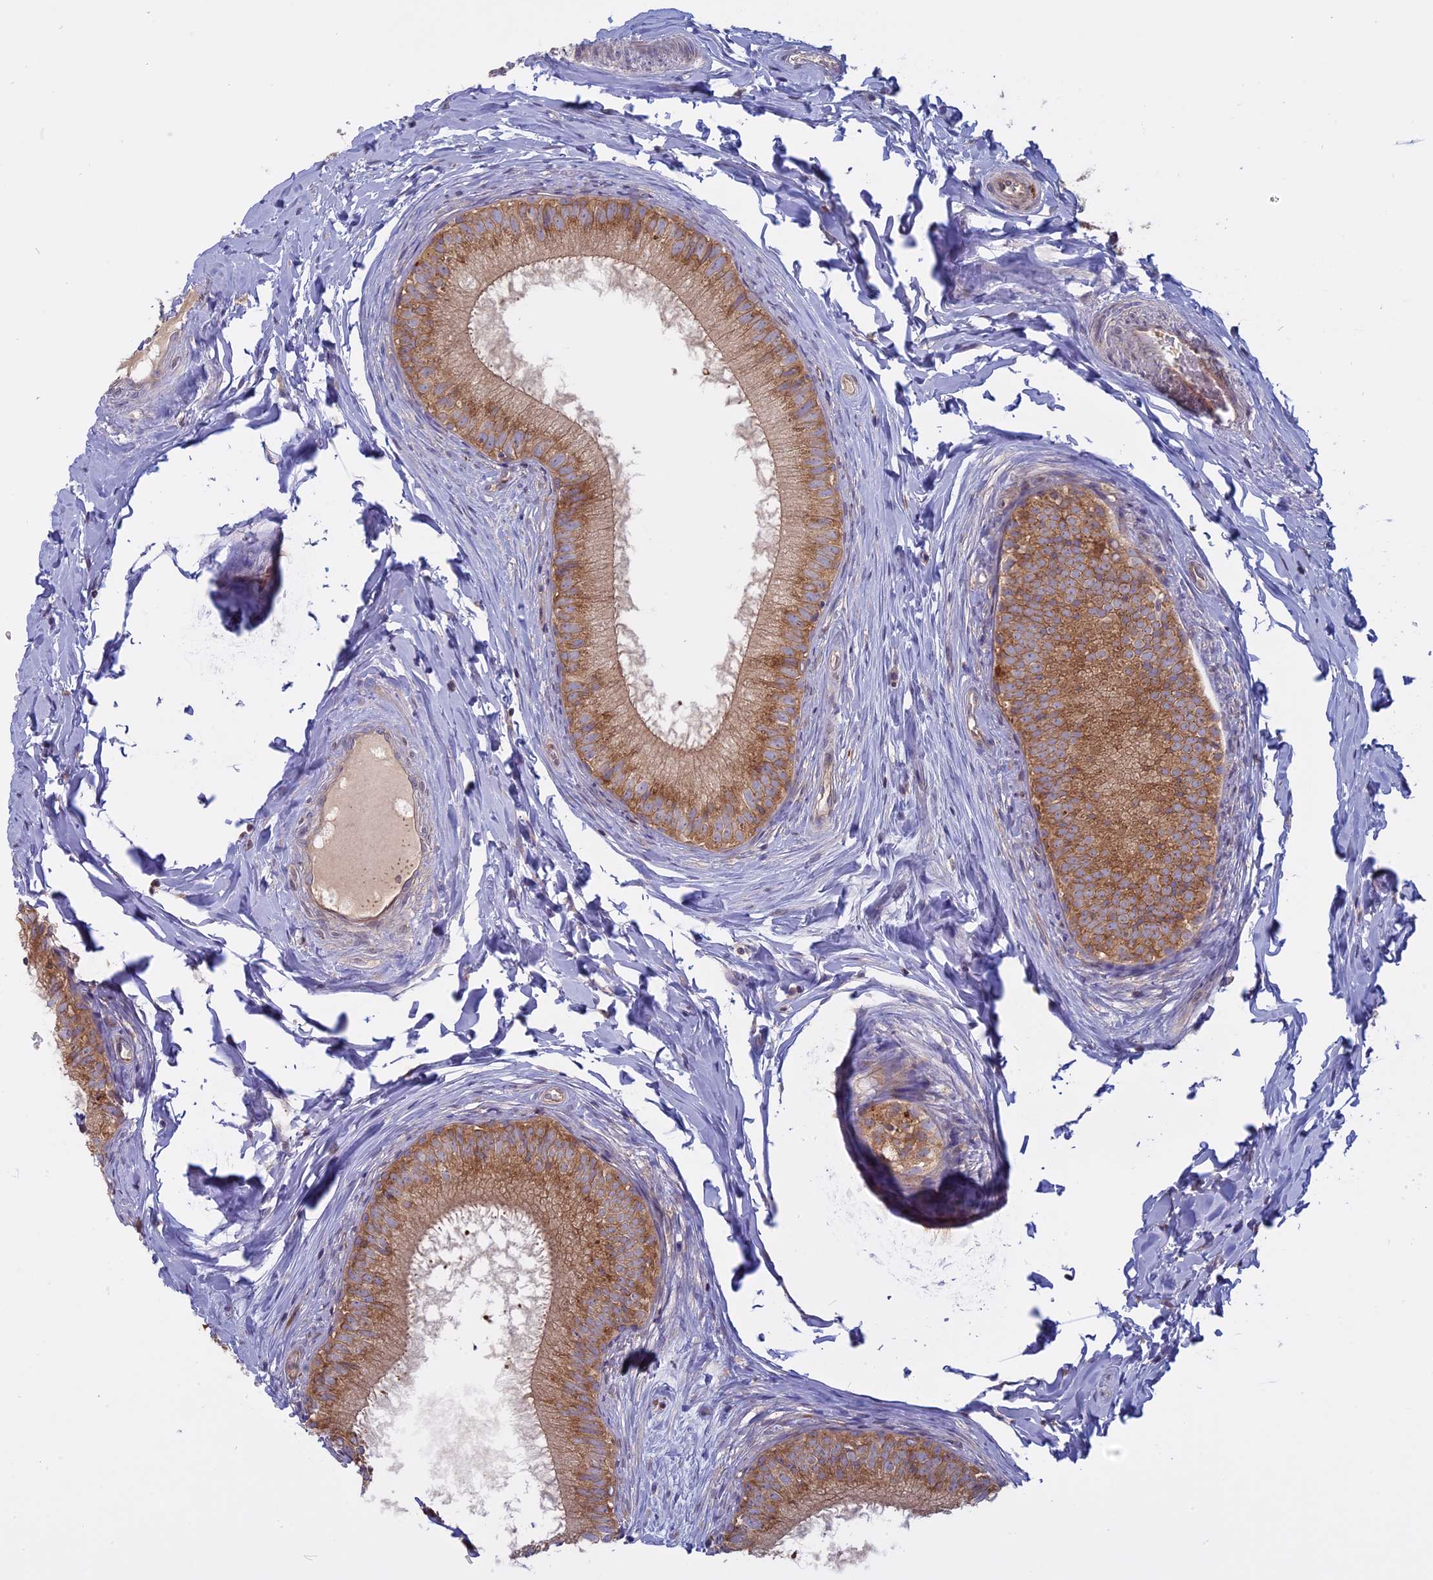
{"staining": {"intensity": "moderate", "quantity": ">75%", "location": "cytoplasmic/membranous"}, "tissue": "epididymis", "cell_type": "Glandular cells", "image_type": "normal", "snomed": [{"axis": "morphology", "description": "Normal tissue, NOS"}, {"axis": "topography", "description": "Epididymis"}], "caption": "IHC micrograph of unremarkable human epididymis stained for a protein (brown), which shows medium levels of moderate cytoplasmic/membranous expression in approximately >75% of glandular cells.", "gene": "TMEM208", "patient": {"sex": "male", "age": 34}}